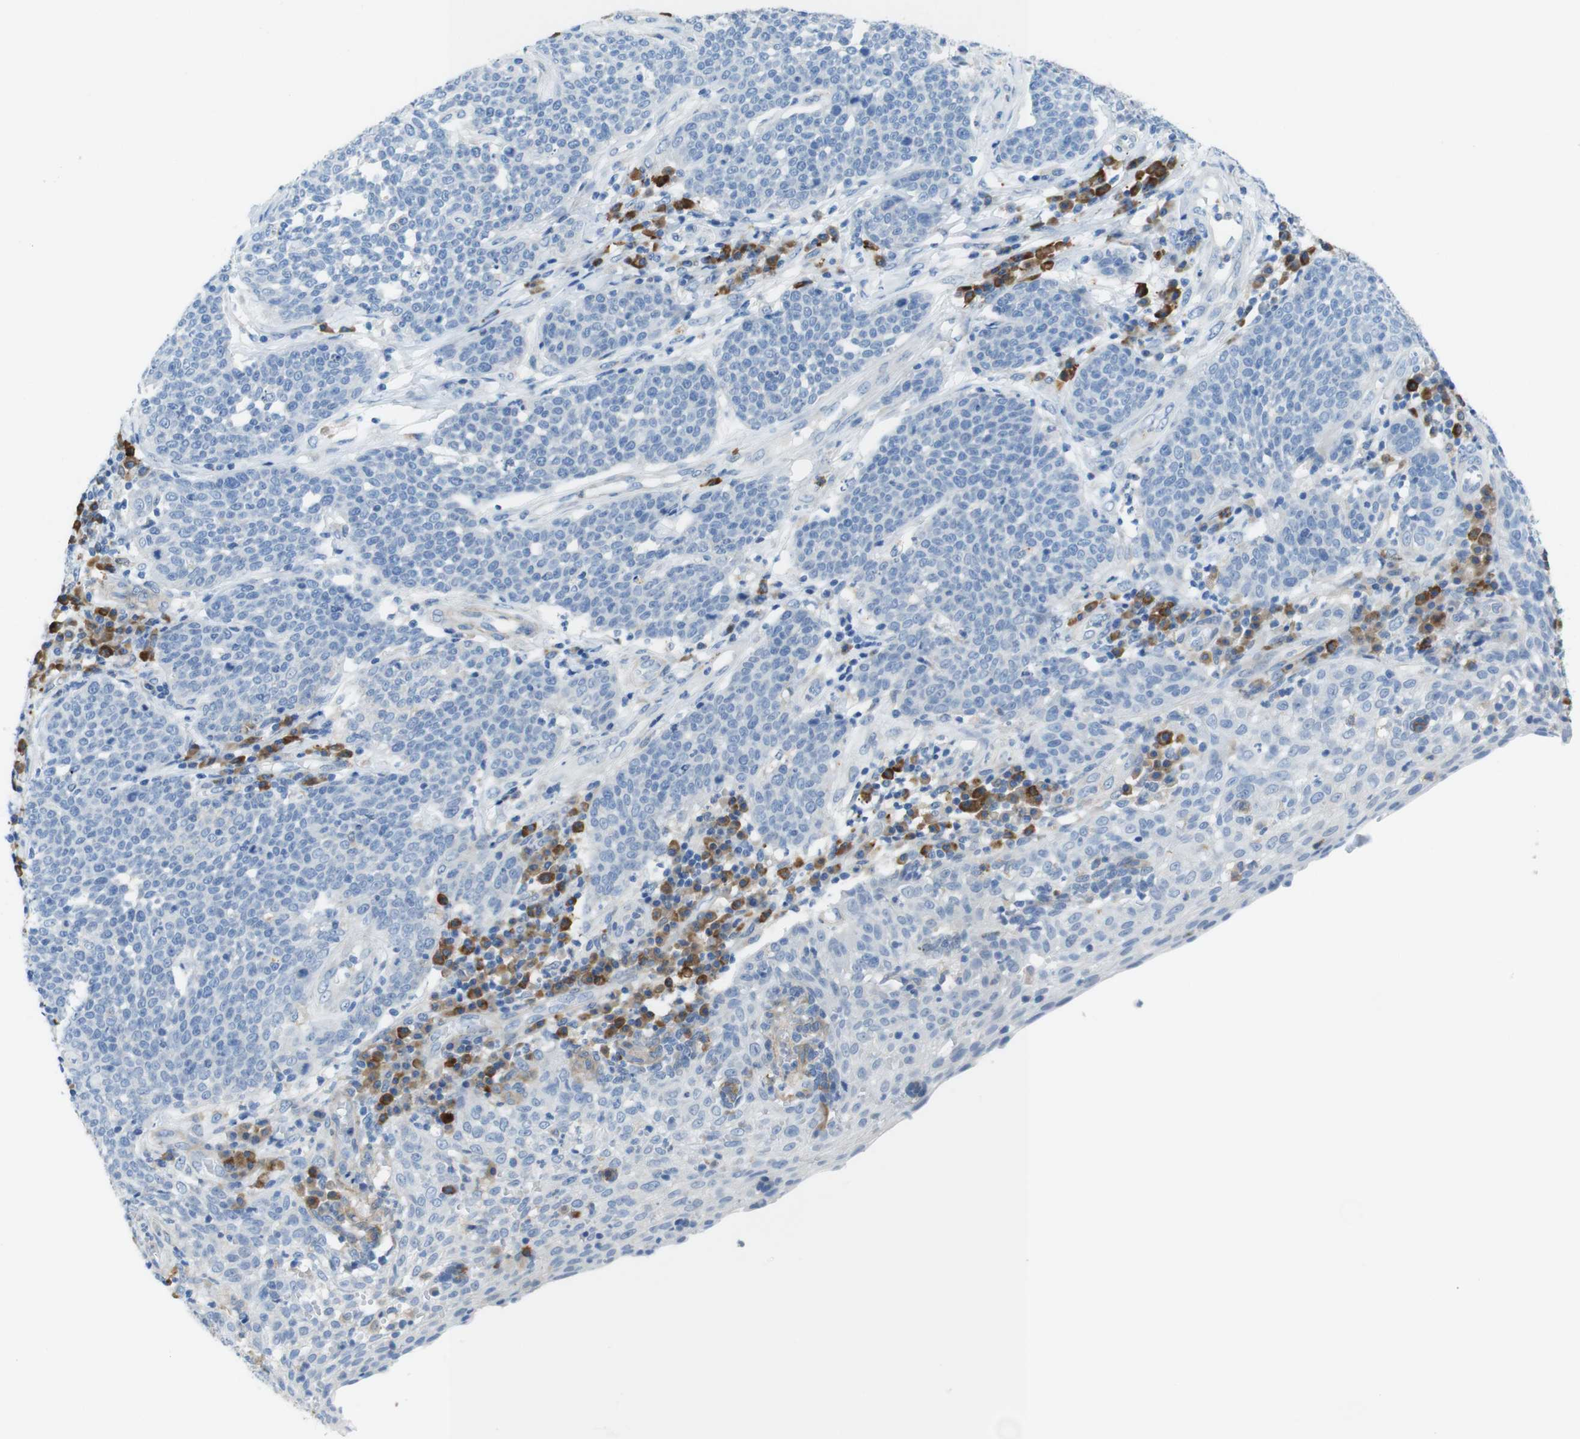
{"staining": {"intensity": "negative", "quantity": "none", "location": "none"}, "tissue": "cervical cancer", "cell_type": "Tumor cells", "image_type": "cancer", "snomed": [{"axis": "morphology", "description": "Squamous cell carcinoma, NOS"}, {"axis": "topography", "description": "Cervix"}], "caption": "Photomicrograph shows no protein positivity in tumor cells of squamous cell carcinoma (cervical) tissue. The staining was performed using DAB to visualize the protein expression in brown, while the nuclei were stained in blue with hematoxylin (Magnification: 20x).", "gene": "CLMN", "patient": {"sex": "female", "age": 34}}